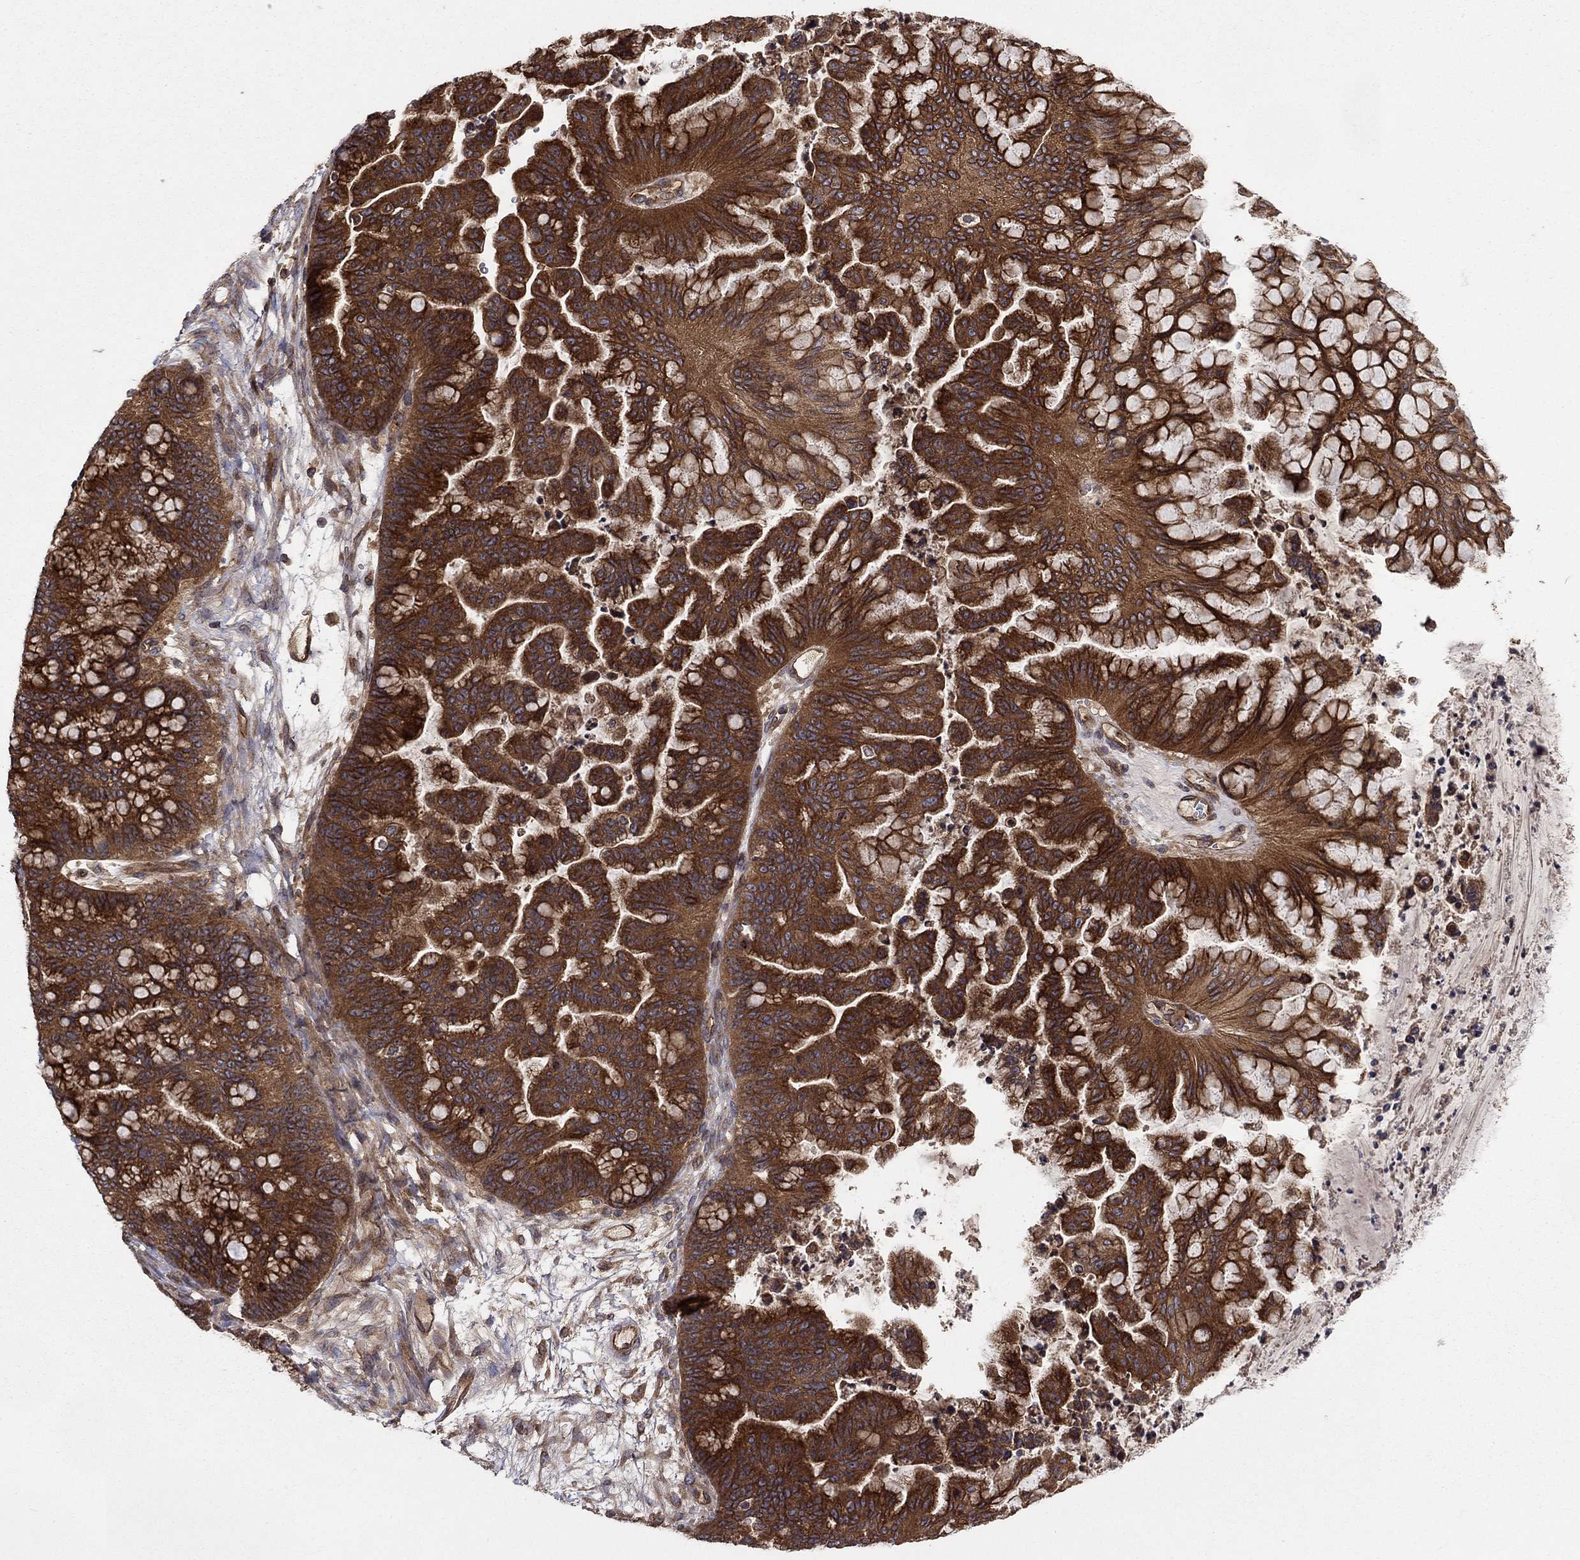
{"staining": {"intensity": "strong", "quantity": ">75%", "location": "cytoplasmic/membranous"}, "tissue": "ovarian cancer", "cell_type": "Tumor cells", "image_type": "cancer", "snomed": [{"axis": "morphology", "description": "Cystadenocarcinoma, mucinous, NOS"}, {"axis": "topography", "description": "Ovary"}], "caption": "This is an image of immunohistochemistry staining of ovarian cancer, which shows strong positivity in the cytoplasmic/membranous of tumor cells.", "gene": "BMERB1", "patient": {"sex": "female", "age": 67}}